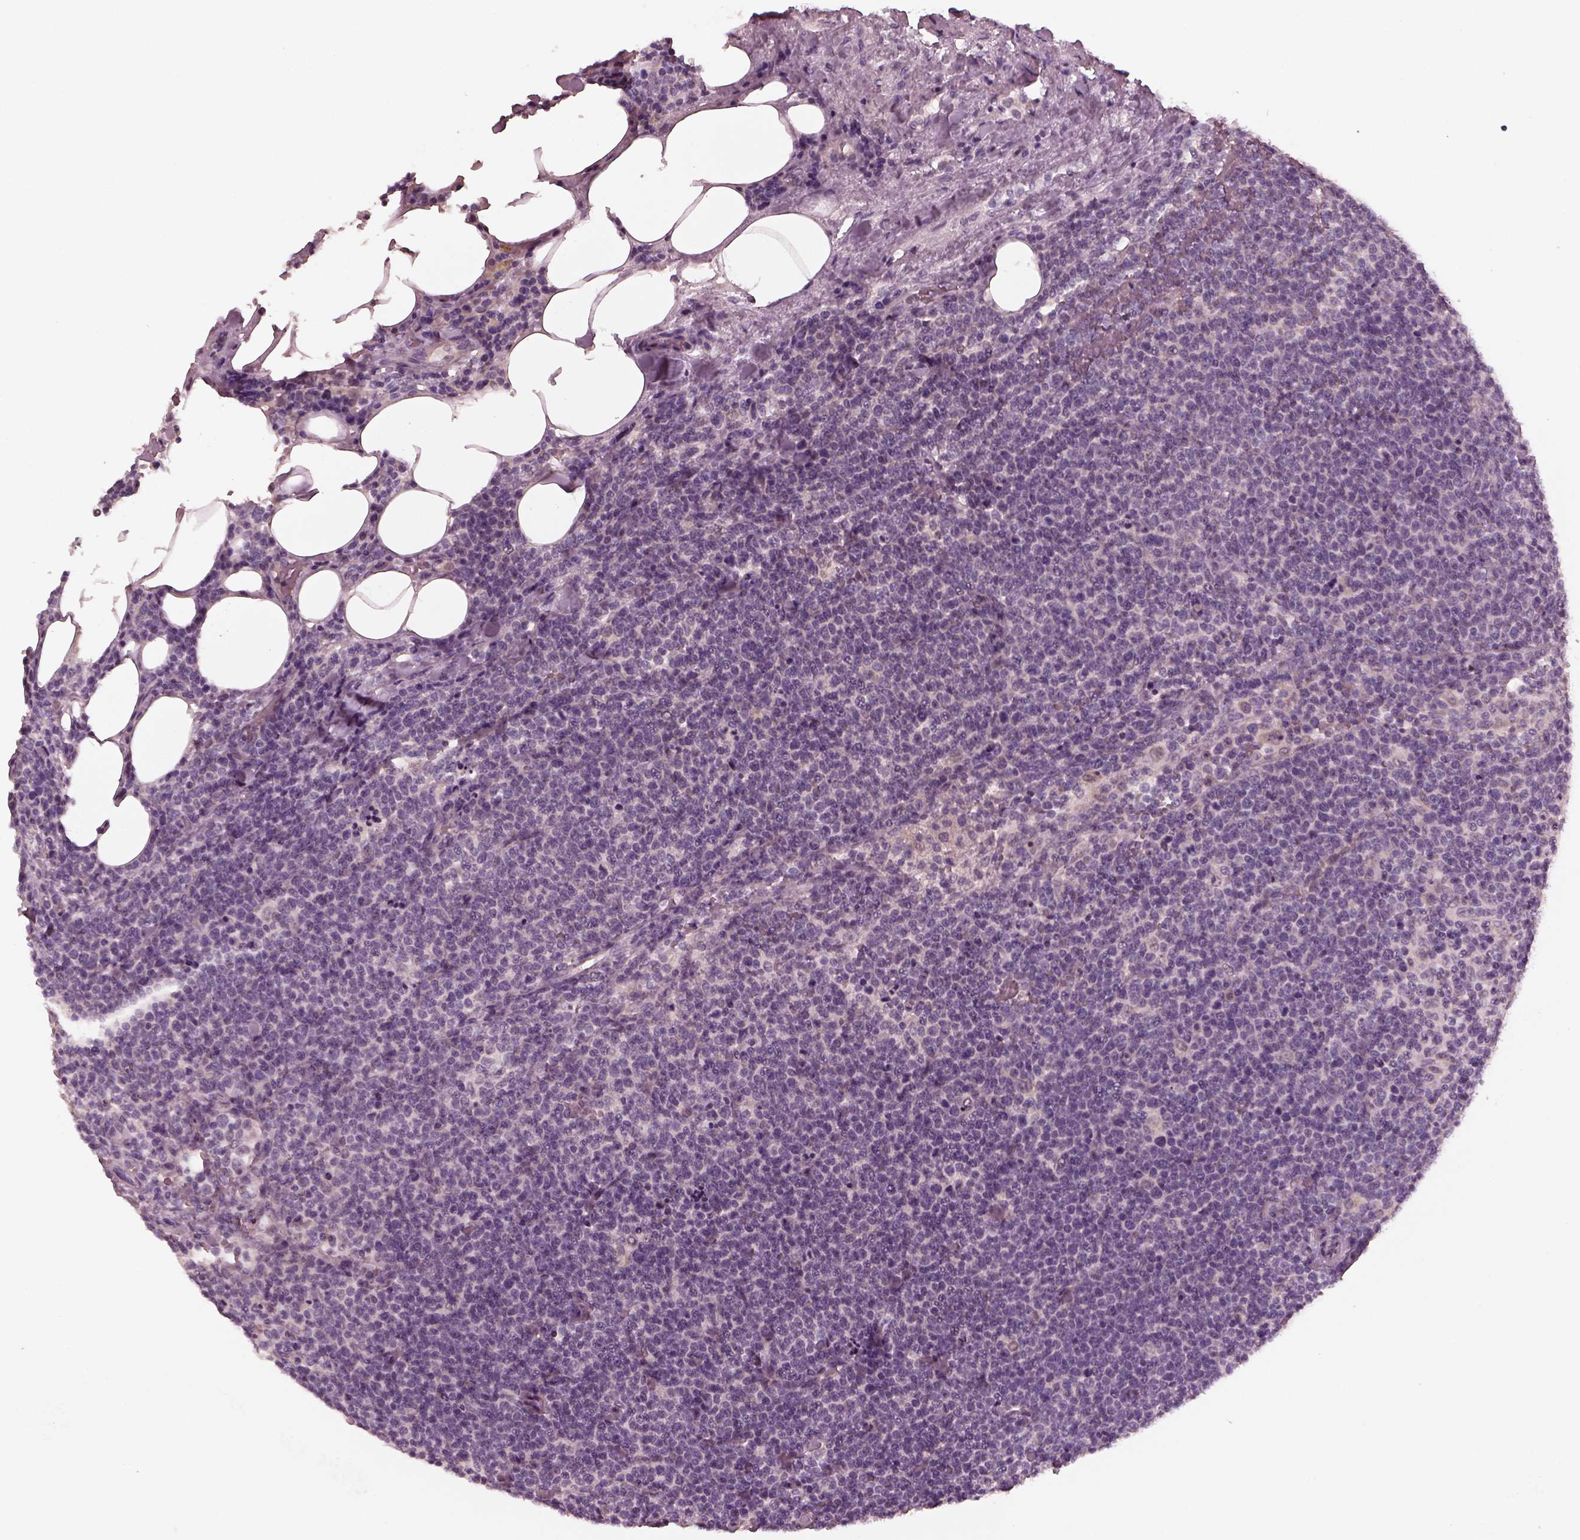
{"staining": {"intensity": "negative", "quantity": "none", "location": "none"}, "tissue": "lymphoma", "cell_type": "Tumor cells", "image_type": "cancer", "snomed": [{"axis": "morphology", "description": "Malignant lymphoma, non-Hodgkin's type, High grade"}, {"axis": "topography", "description": "Lymph node"}], "caption": "Immunohistochemistry (IHC) micrograph of malignant lymphoma, non-Hodgkin's type (high-grade) stained for a protein (brown), which exhibits no staining in tumor cells.", "gene": "RCVRN", "patient": {"sex": "male", "age": 61}}